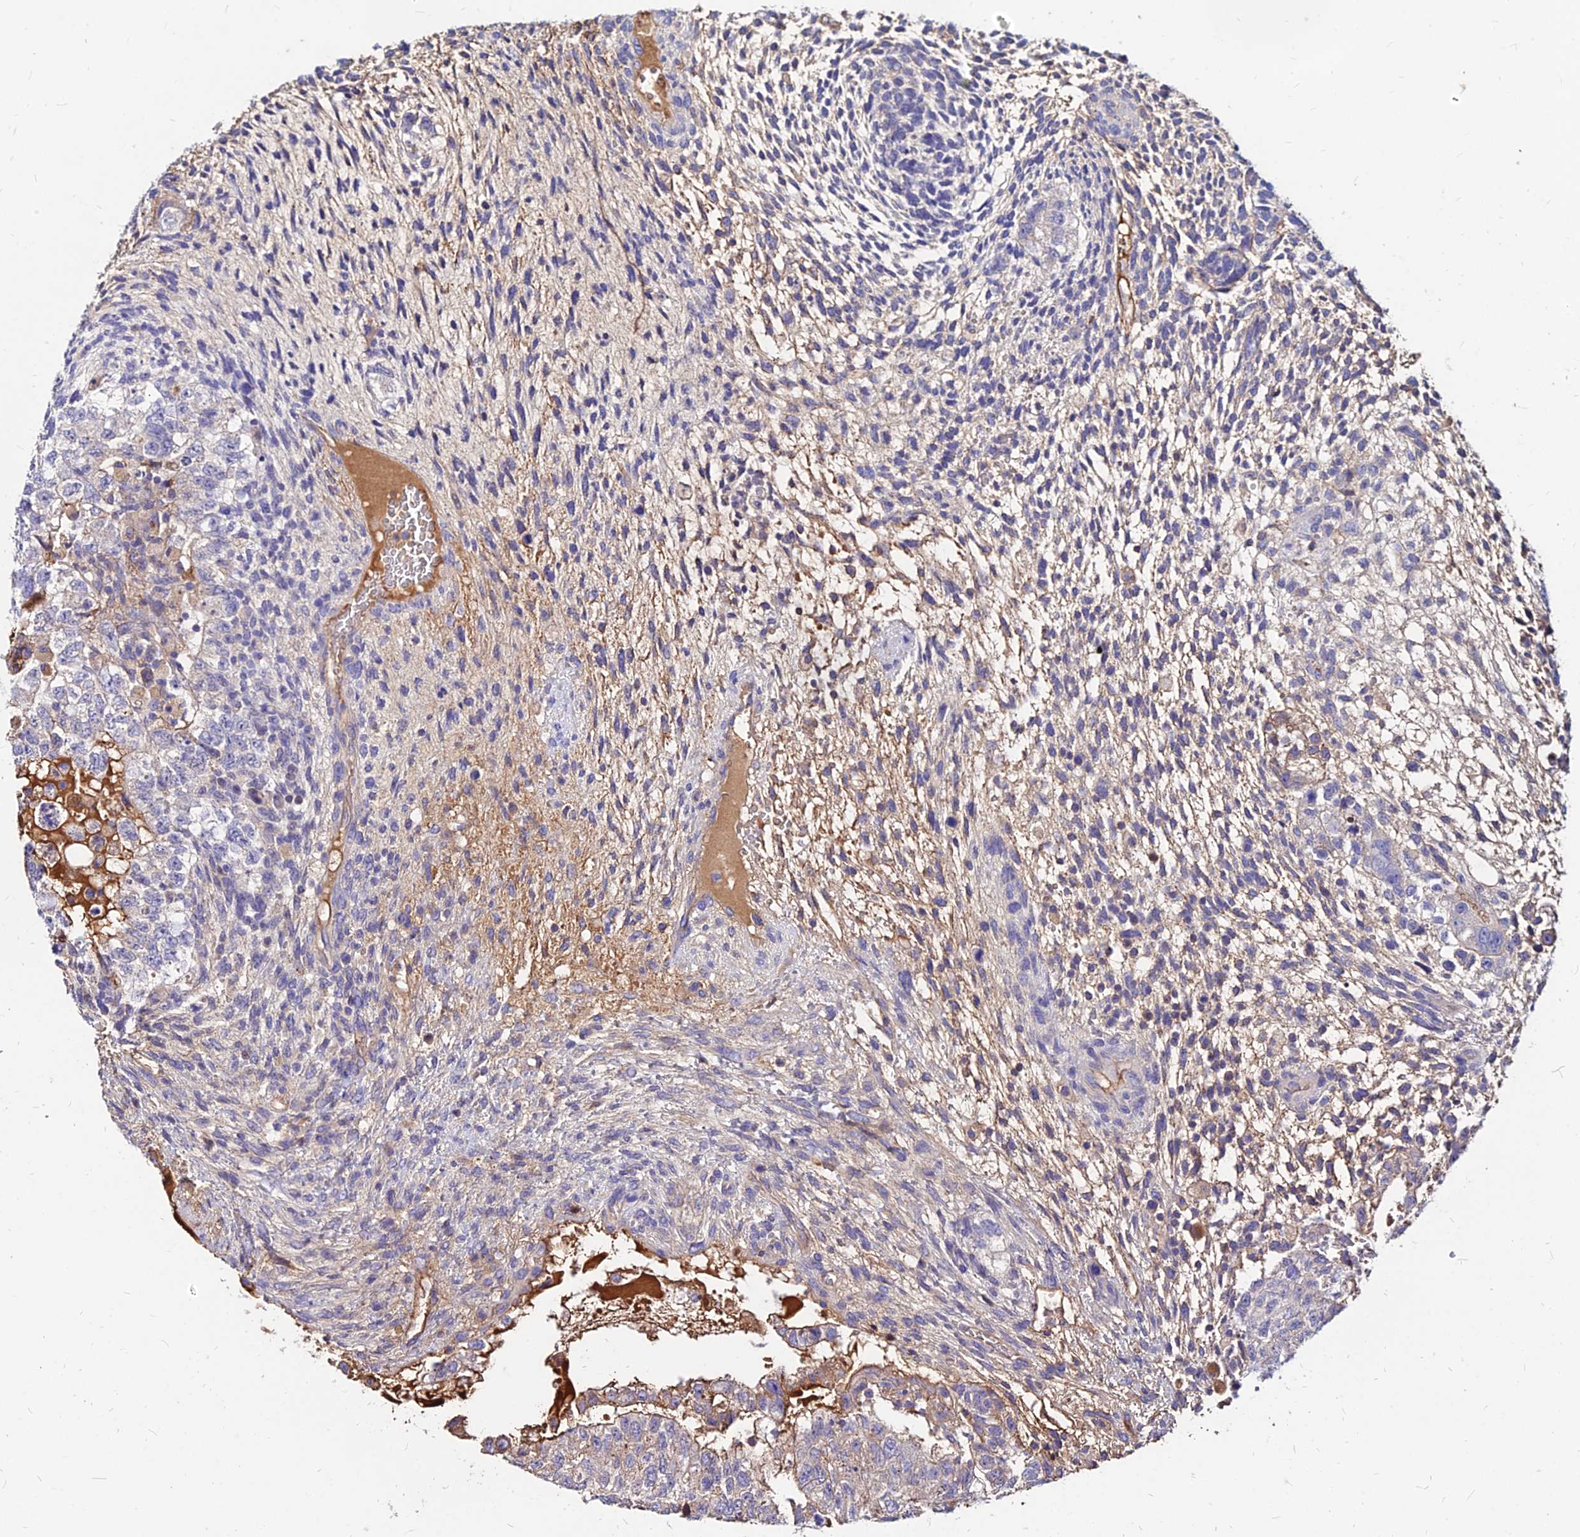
{"staining": {"intensity": "negative", "quantity": "none", "location": "none"}, "tissue": "testis cancer", "cell_type": "Tumor cells", "image_type": "cancer", "snomed": [{"axis": "morphology", "description": "Normal tissue, NOS"}, {"axis": "morphology", "description": "Carcinoma, Embryonal, NOS"}, {"axis": "topography", "description": "Testis"}], "caption": "Tumor cells show no significant protein positivity in embryonal carcinoma (testis).", "gene": "ACSM6", "patient": {"sex": "male", "age": 36}}